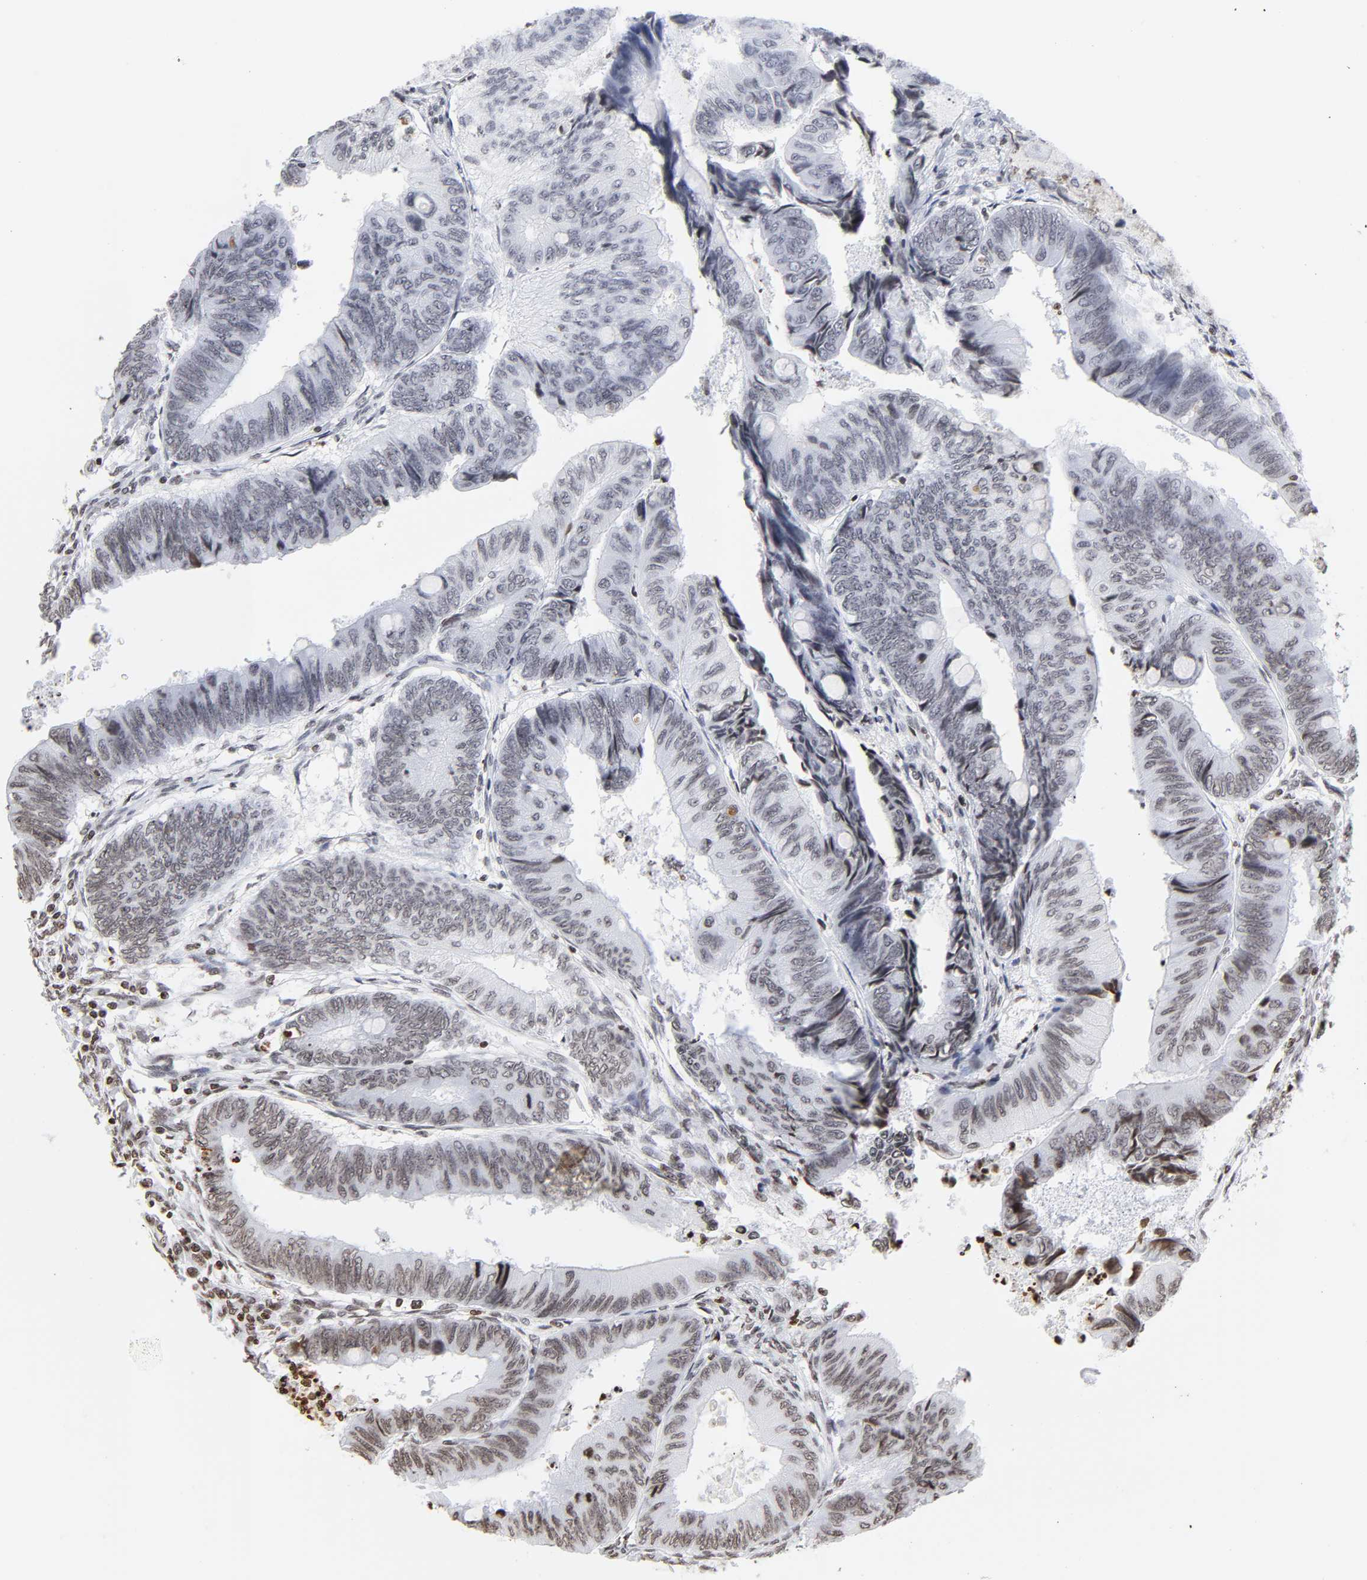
{"staining": {"intensity": "weak", "quantity": ">75%", "location": "nuclear"}, "tissue": "colorectal cancer", "cell_type": "Tumor cells", "image_type": "cancer", "snomed": [{"axis": "morphology", "description": "Normal tissue, NOS"}, {"axis": "morphology", "description": "Adenocarcinoma, NOS"}, {"axis": "topography", "description": "Rectum"}, {"axis": "topography", "description": "Peripheral nerve tissue"}], "caption": "Protein expression analysis of colorectal adenocarcinoma shows weak nuclear expression in about >75% of tumor cells. The staining was performed using DAB (3,3'-diaminobenzidine) to visualize the protein expression in brown, while the nuclei were stained in blue with hematoxylin (Magnification: 20x).", "gene": "H2AC12", "patient": {"sex": "male", "age": 92}}